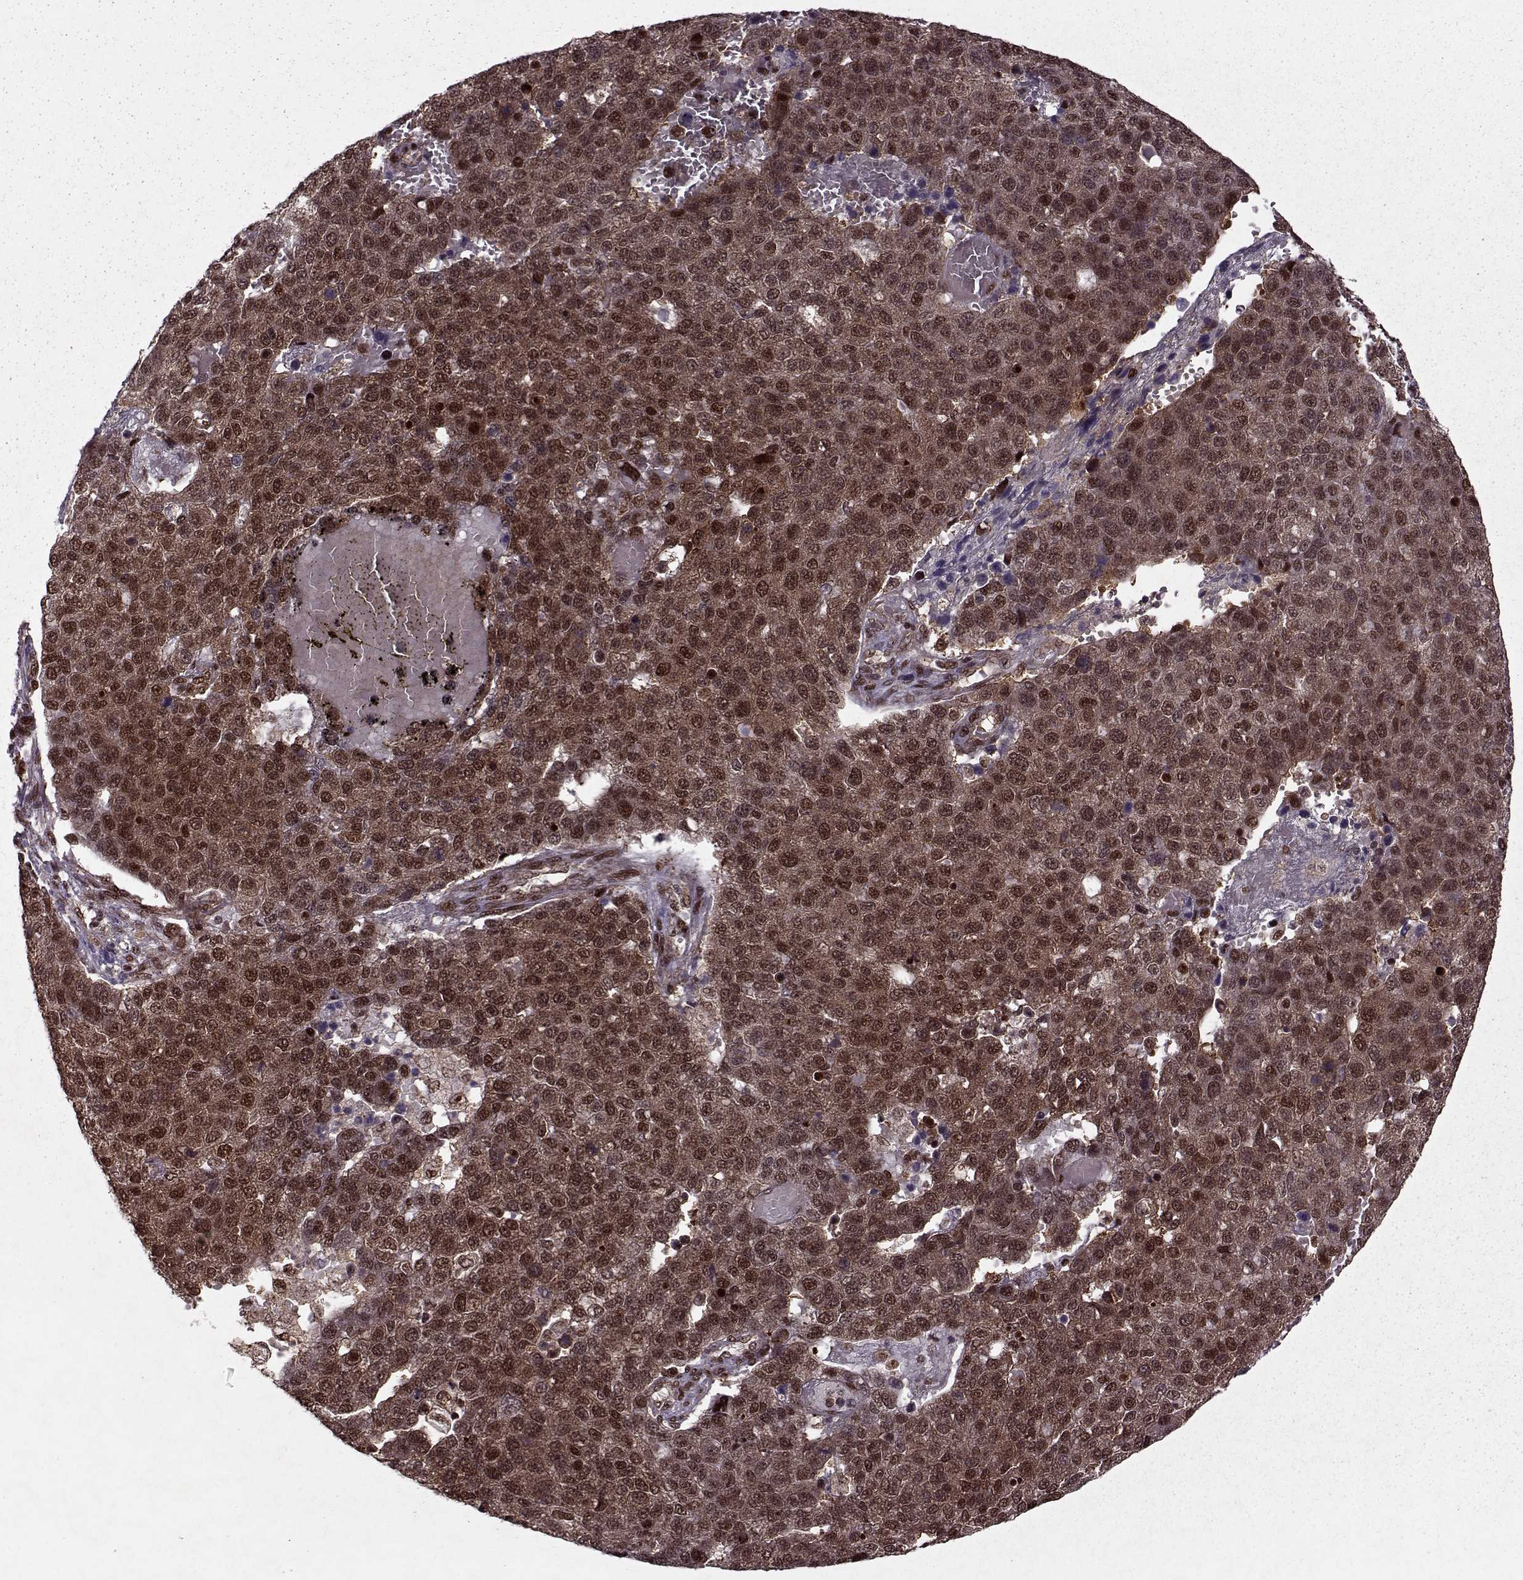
{"staining": {"intensity": "strong", "quantity": ">75%", "location": "cytoplasmic/membranous,nuclear"}, "tissue": "pancreatic cancer", "cell_type": "Tumor cells", "image_type": "cancer", "snomed": [{"axis": "morphology", "description": "Adenocarcinoma, NOS"}, {"axis": "topography", "description": "Pancreas"}], "caption": "Protein staining of pancreatic adenocarcinoma tissue shows strong cytoplasmic/membranous and nuclear positivity in about >75% of tumor cells.", "gene": "PSMA7", "patient": {"sex": "female", "age": 61}}